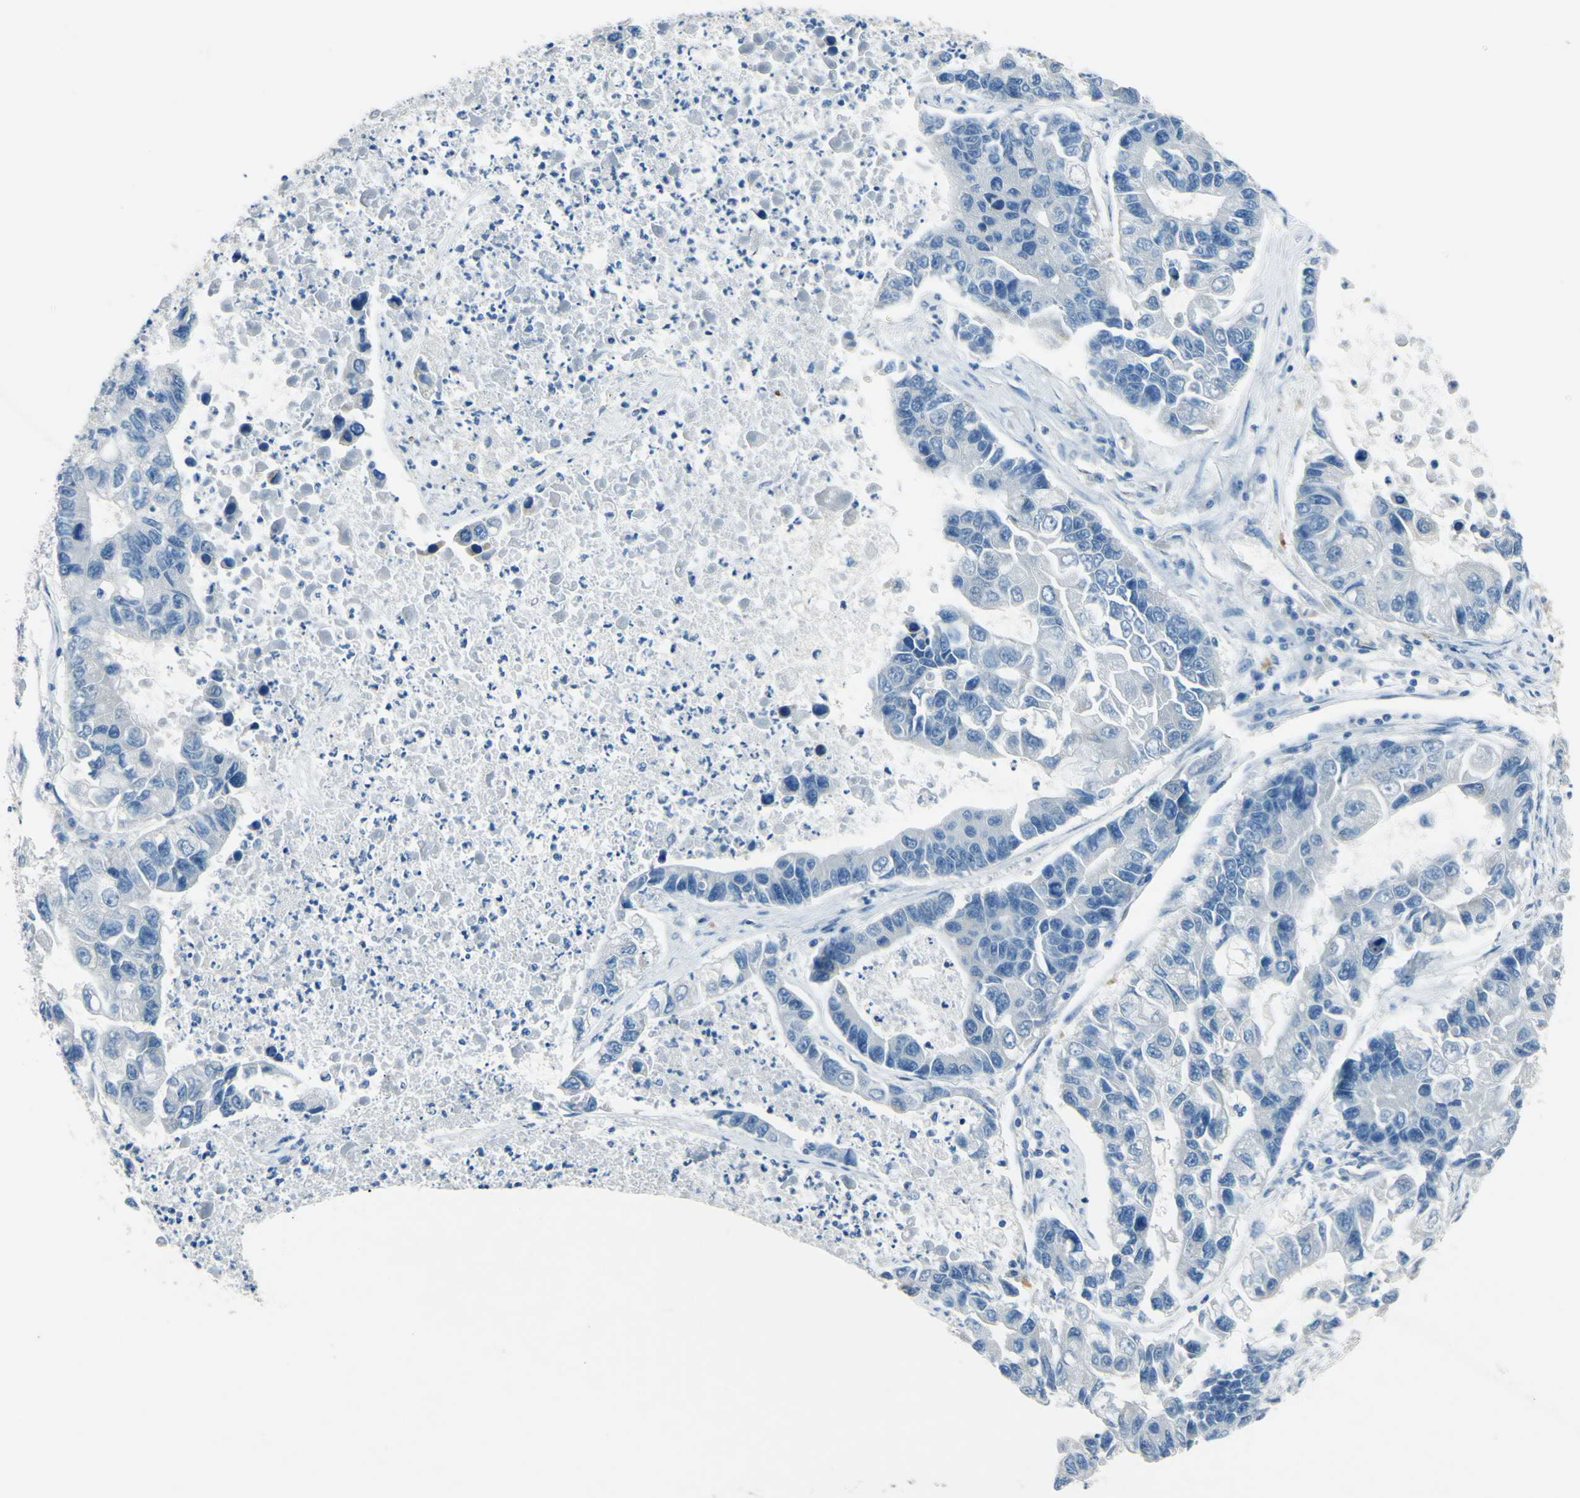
{"staining": {"intensity": "negative", "quantity": "none", "location": "none"}, "tissue": "lung cancer", "cell_type": "Tumor cells", "image_type": "cancer", "snomed": [{"axis": "morphology", "description": "Adenocarcinoma, NOS"}, {"axis": "topography", "description": "Lung"}], "caption": "An immunohistochemistry (IHC) micrograph of lung cancer (adenocarcinoma) is shown. There is no staining in tumor cells of lung cancer (adenocarcinoma).", "gene": "CDH10", "patient": {"sex": "female", "age": 51}}